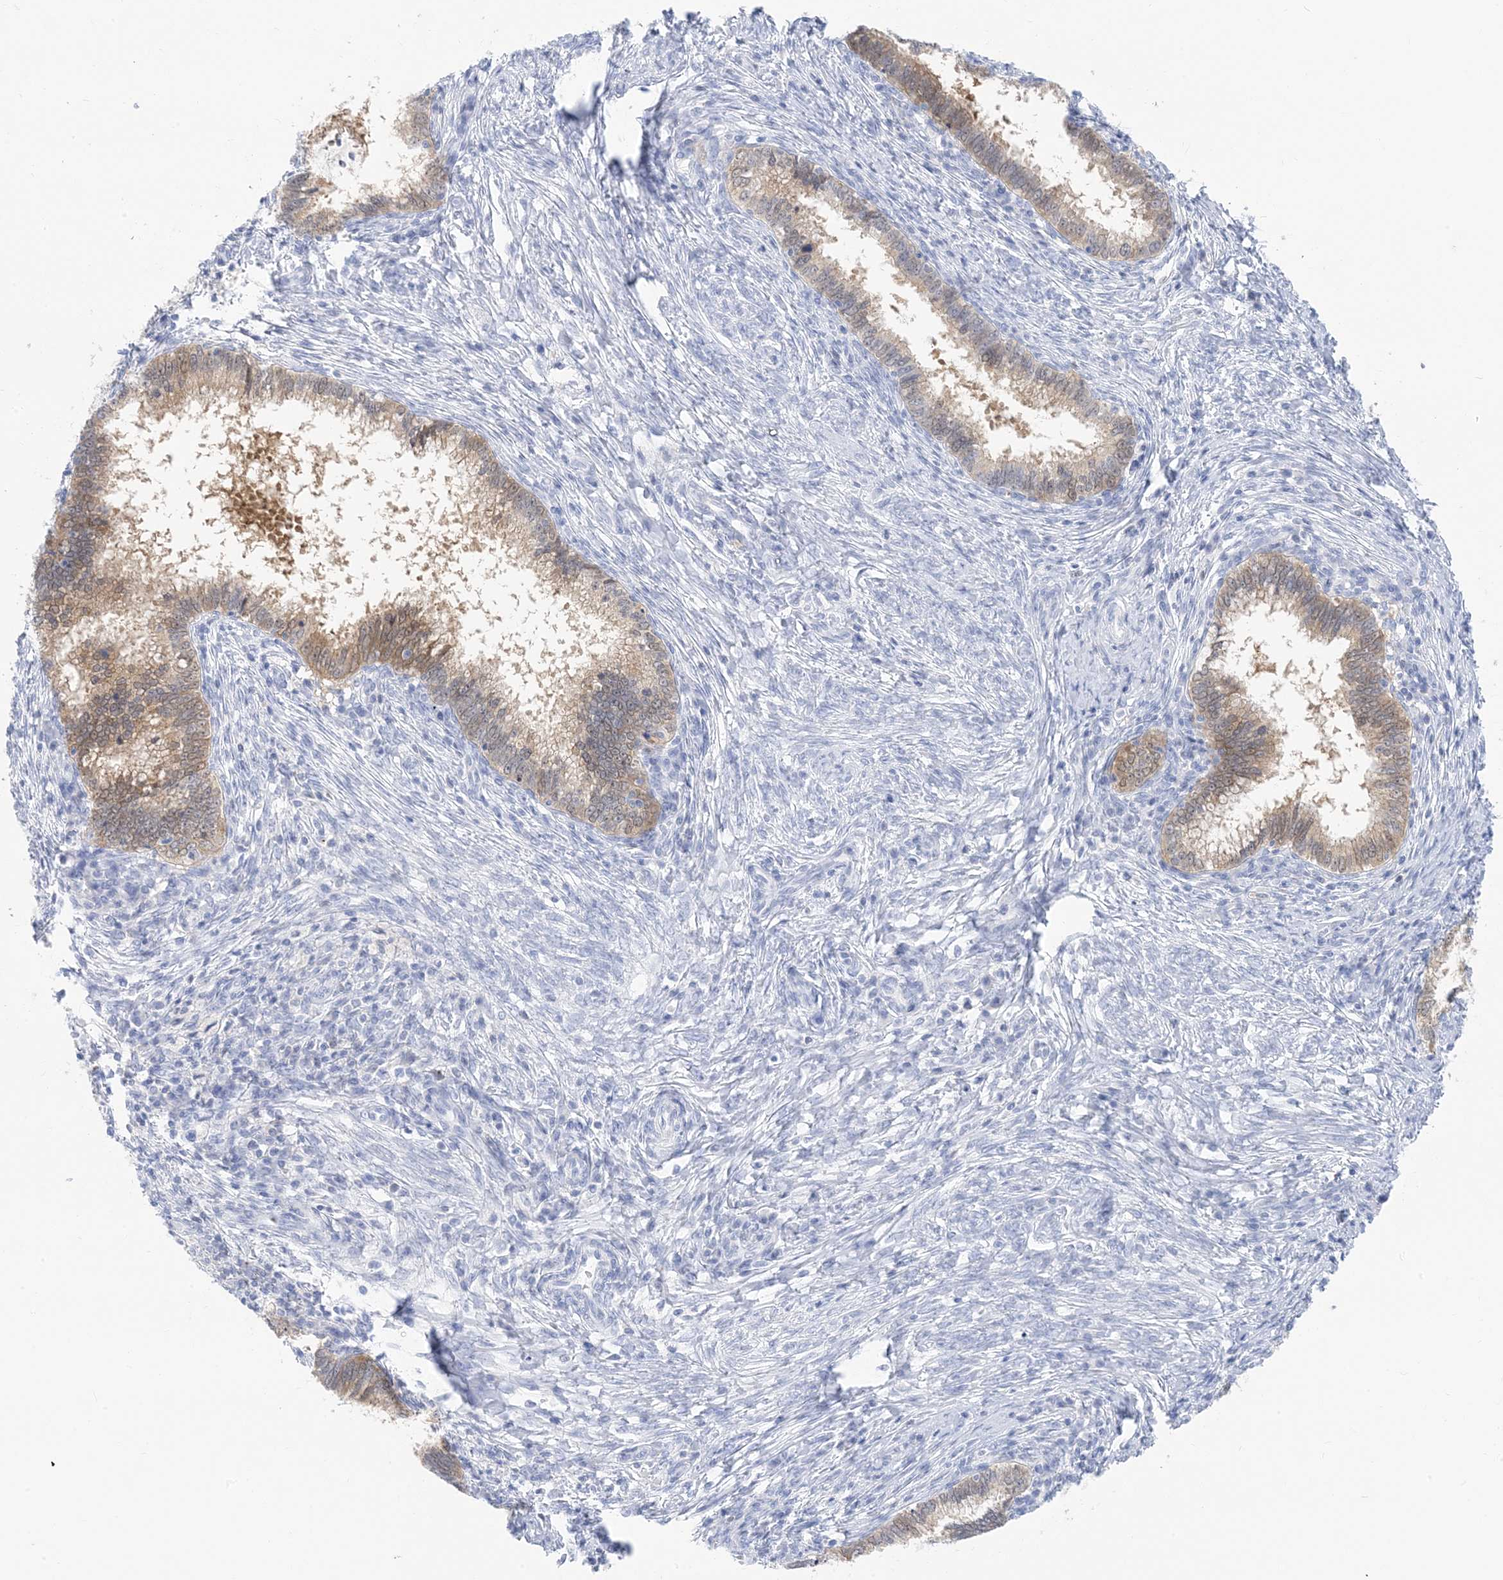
{"staining": {"intensity": "moderate", "quantity": "25%-75%", "location": "cytoplasmic/membranous"}, "tissue": "cervical cancer", "cell_type": "Tumor cells", "image_type": "cancer", "snomed": [{"axis": "morphology", "description": "Adenocarcinoma, NOS"}, {"axis": "topography", "description": "Cervix"}], "caption": "Moderate cytoplasmic/membranous protein staining is present in about 25%-75% of tumor cells in adenocarcinoma (cervical). The staining is performed using DAB (3,3'-diaminobenzidine) brown chromogen to label protein expression. The nuclei are counter-stained blue using hematoxylin.", "gene": "SH3YL1", "patient": {"sex": "female", "age": 36}}